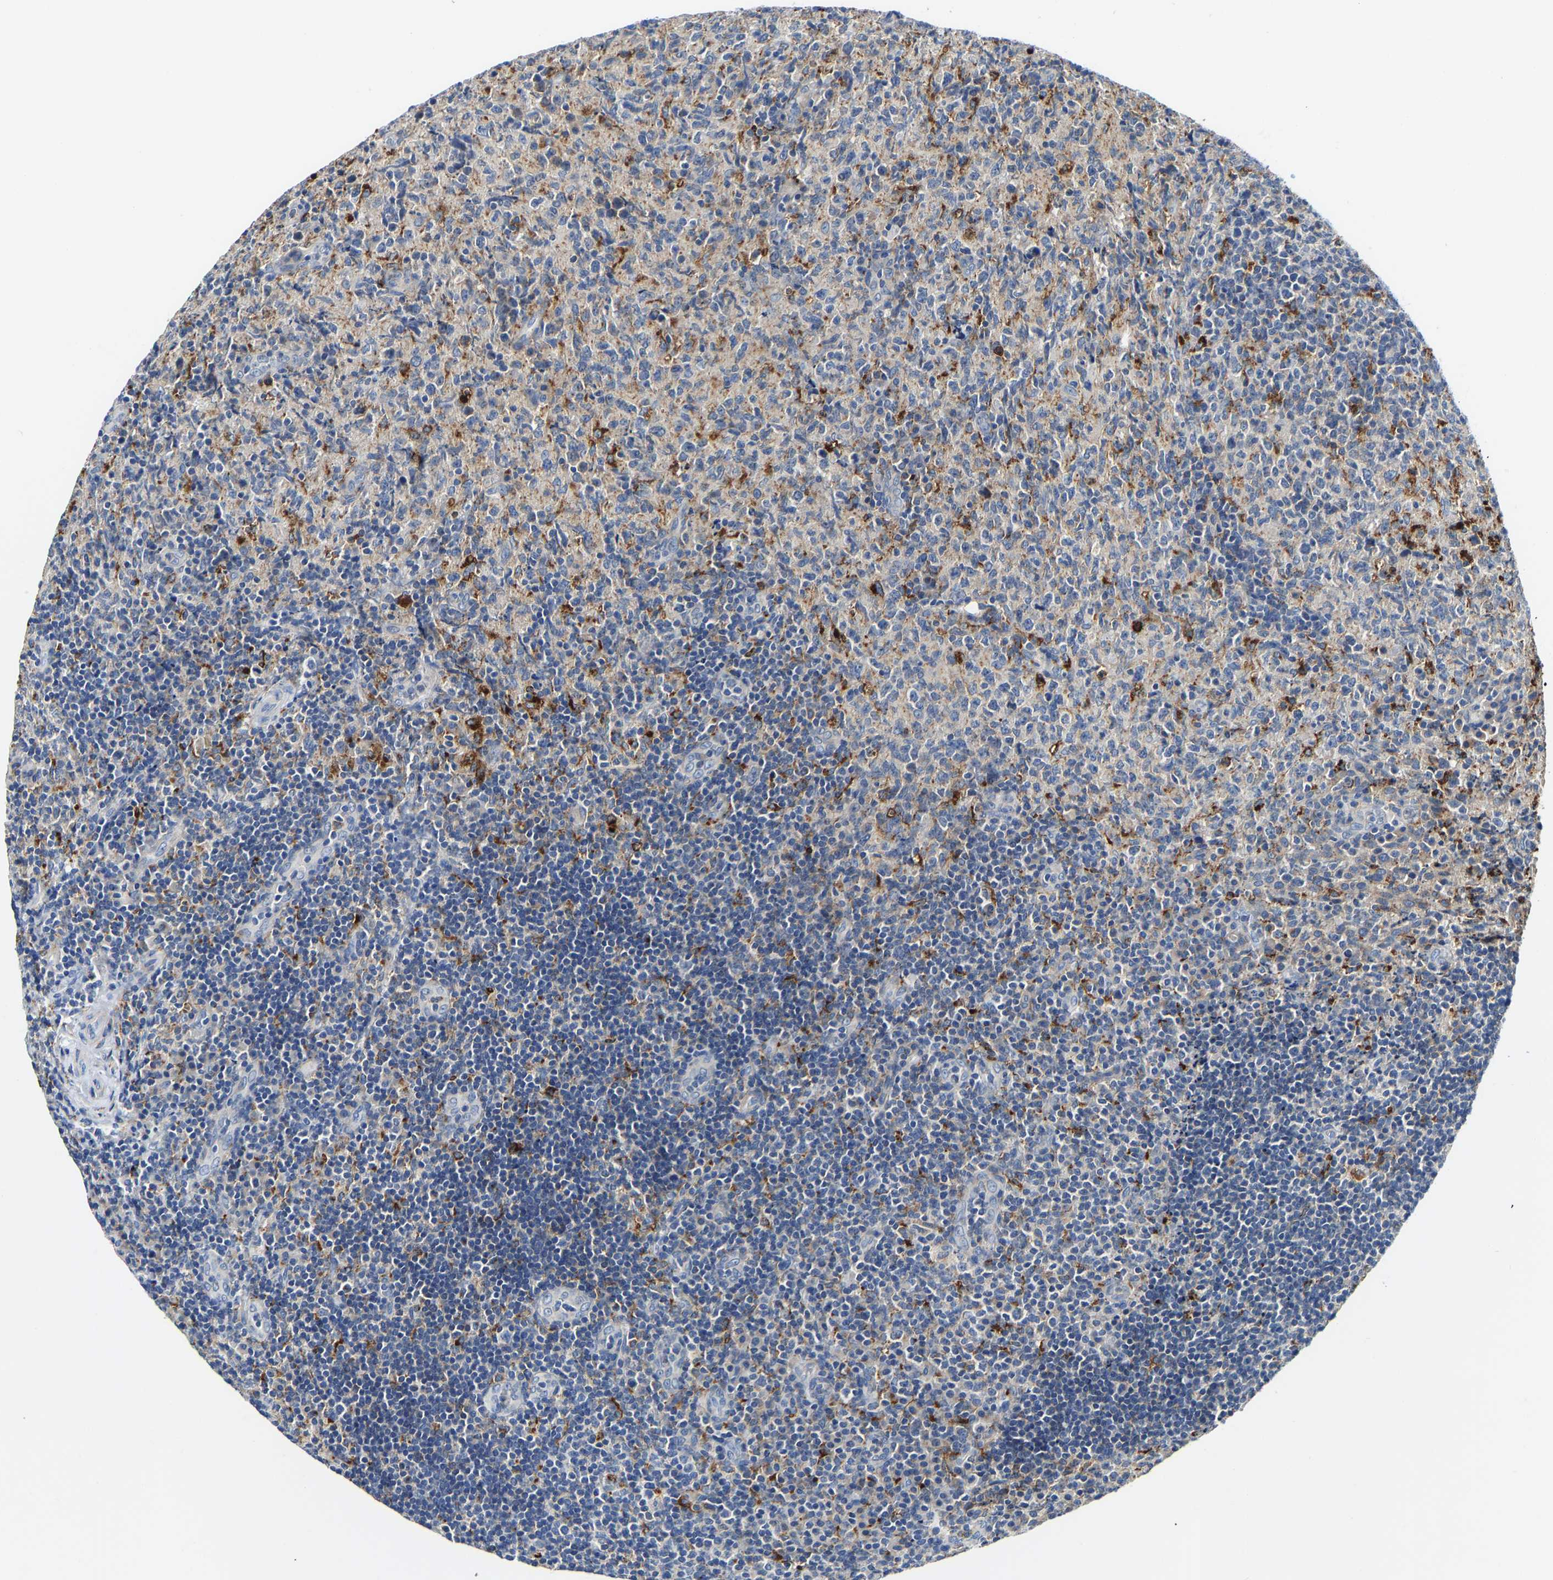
{"staining": {"intensity": "weak", "quantity": "<25%", "location": "cytoplasmic/membranous"}, "tissue": "lymphoma", "cell_type": "Tumor cells", "image_type": "cancer", "snomed": [{"axis": "morphology", "description": "Malignant lymphoma, non-Hodgkin's type, High grade"}, {"axis": "topography", "description": "Tonsil"}], "caption": "High magnification brightfield microscopy of lymphoma stained with DAB (brown) and counterstained with hematoxylin (blue): tumor cells show no significant expression.", "gene": "ATP6V1E1", "patient": {"sex": "female", "age": 36}}